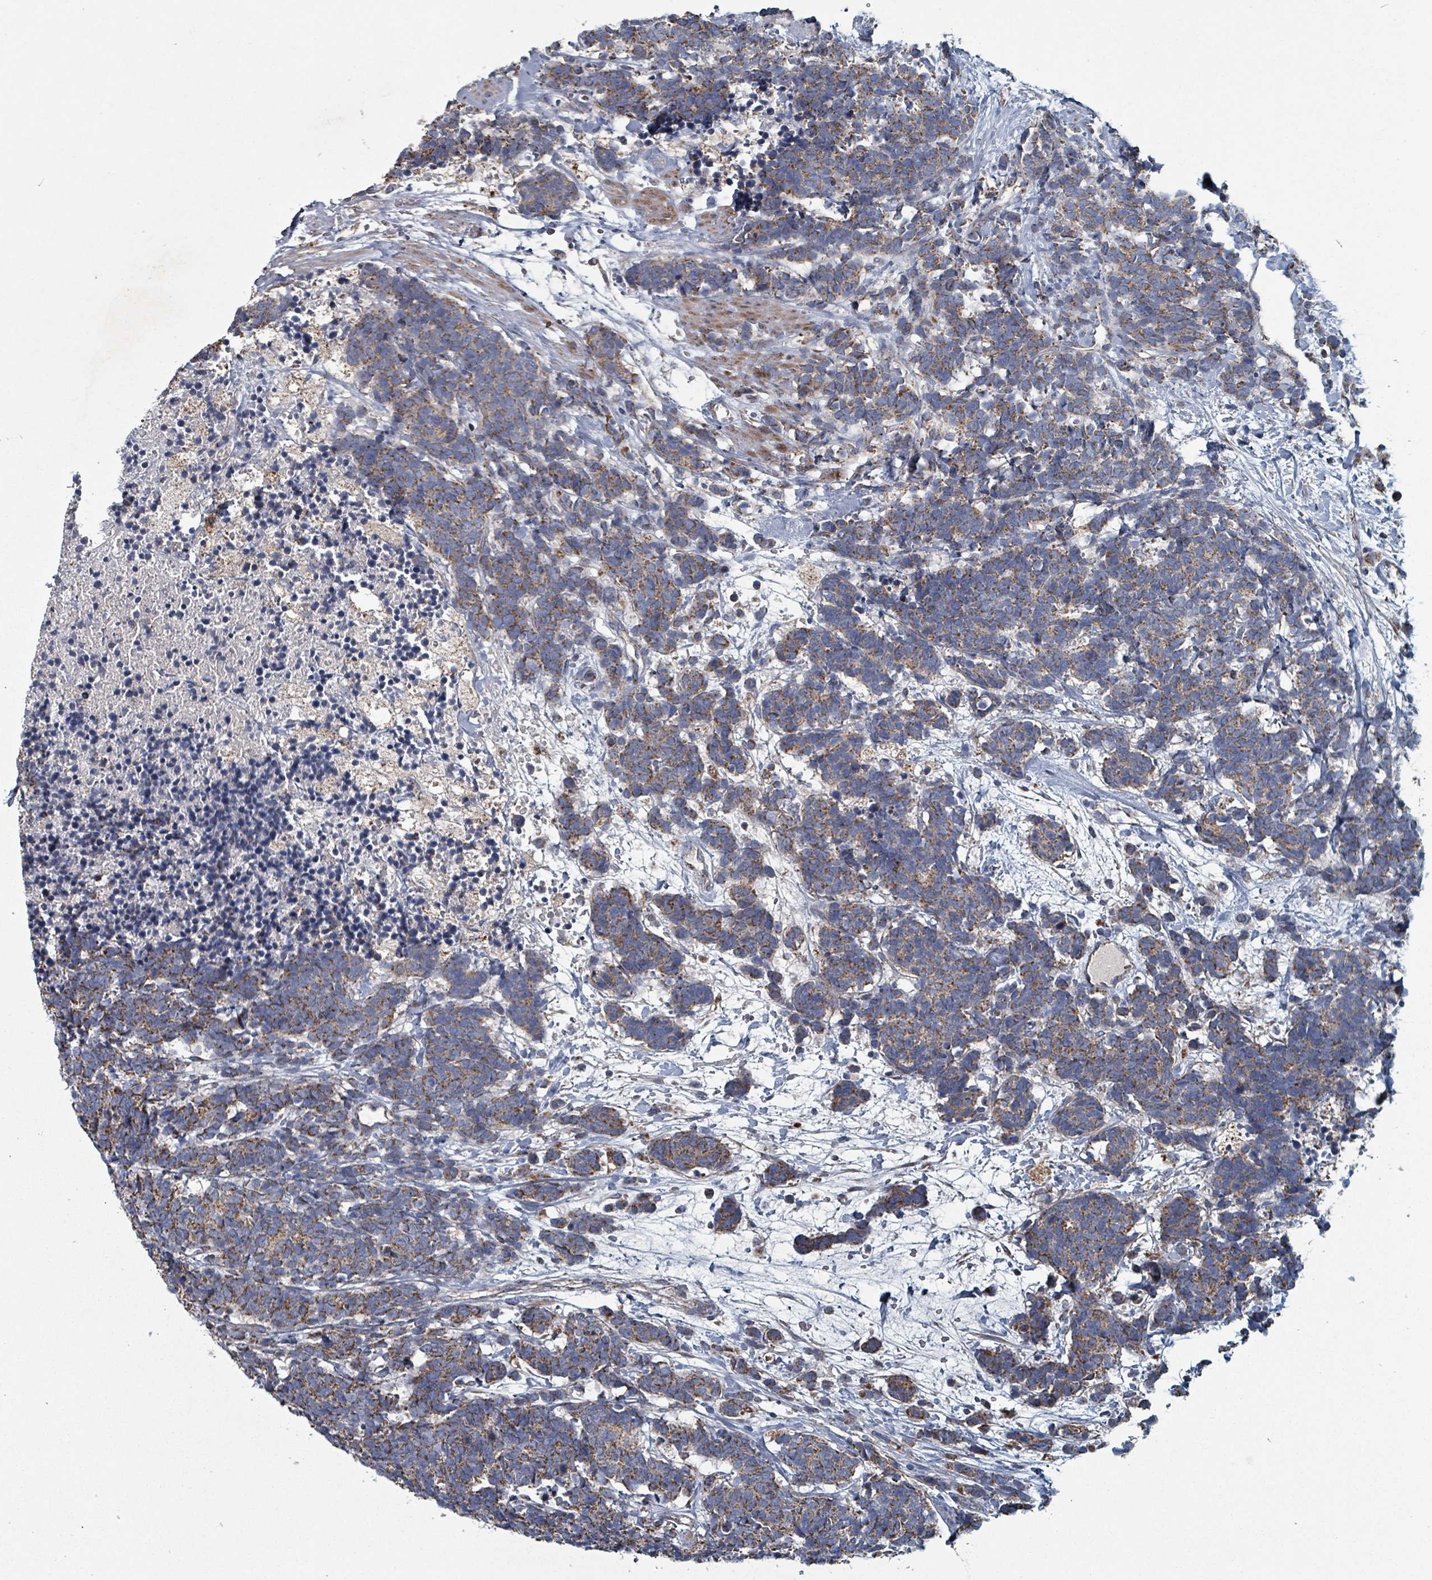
{"staining": {"intensity": "moderate", "quantity": ">75%", "location": "cytoplasmic/membranous"}, "tissue": "carcinoid", "cell_type": "Tumor cells", "image_type": "cancer", "snomed": [{"axis": "morphology", "description": "Carcinoma, NOS"}, {"axis": "morphology", "description": "Carcinoid, malignant, NOS"}, {"axis": "topography", "description": "Prostate"}], "caption": "Immunohistochemical staining of human carcinoid (malignant) exhibits moderate cytoplasmic/membranous protein staining in approximately >75% of tumor cells. The protein is shown in brown color, while the nuclei are stained blue.", "gene": "ABHD18", "patient": {"sex": "male", "age": 57}}